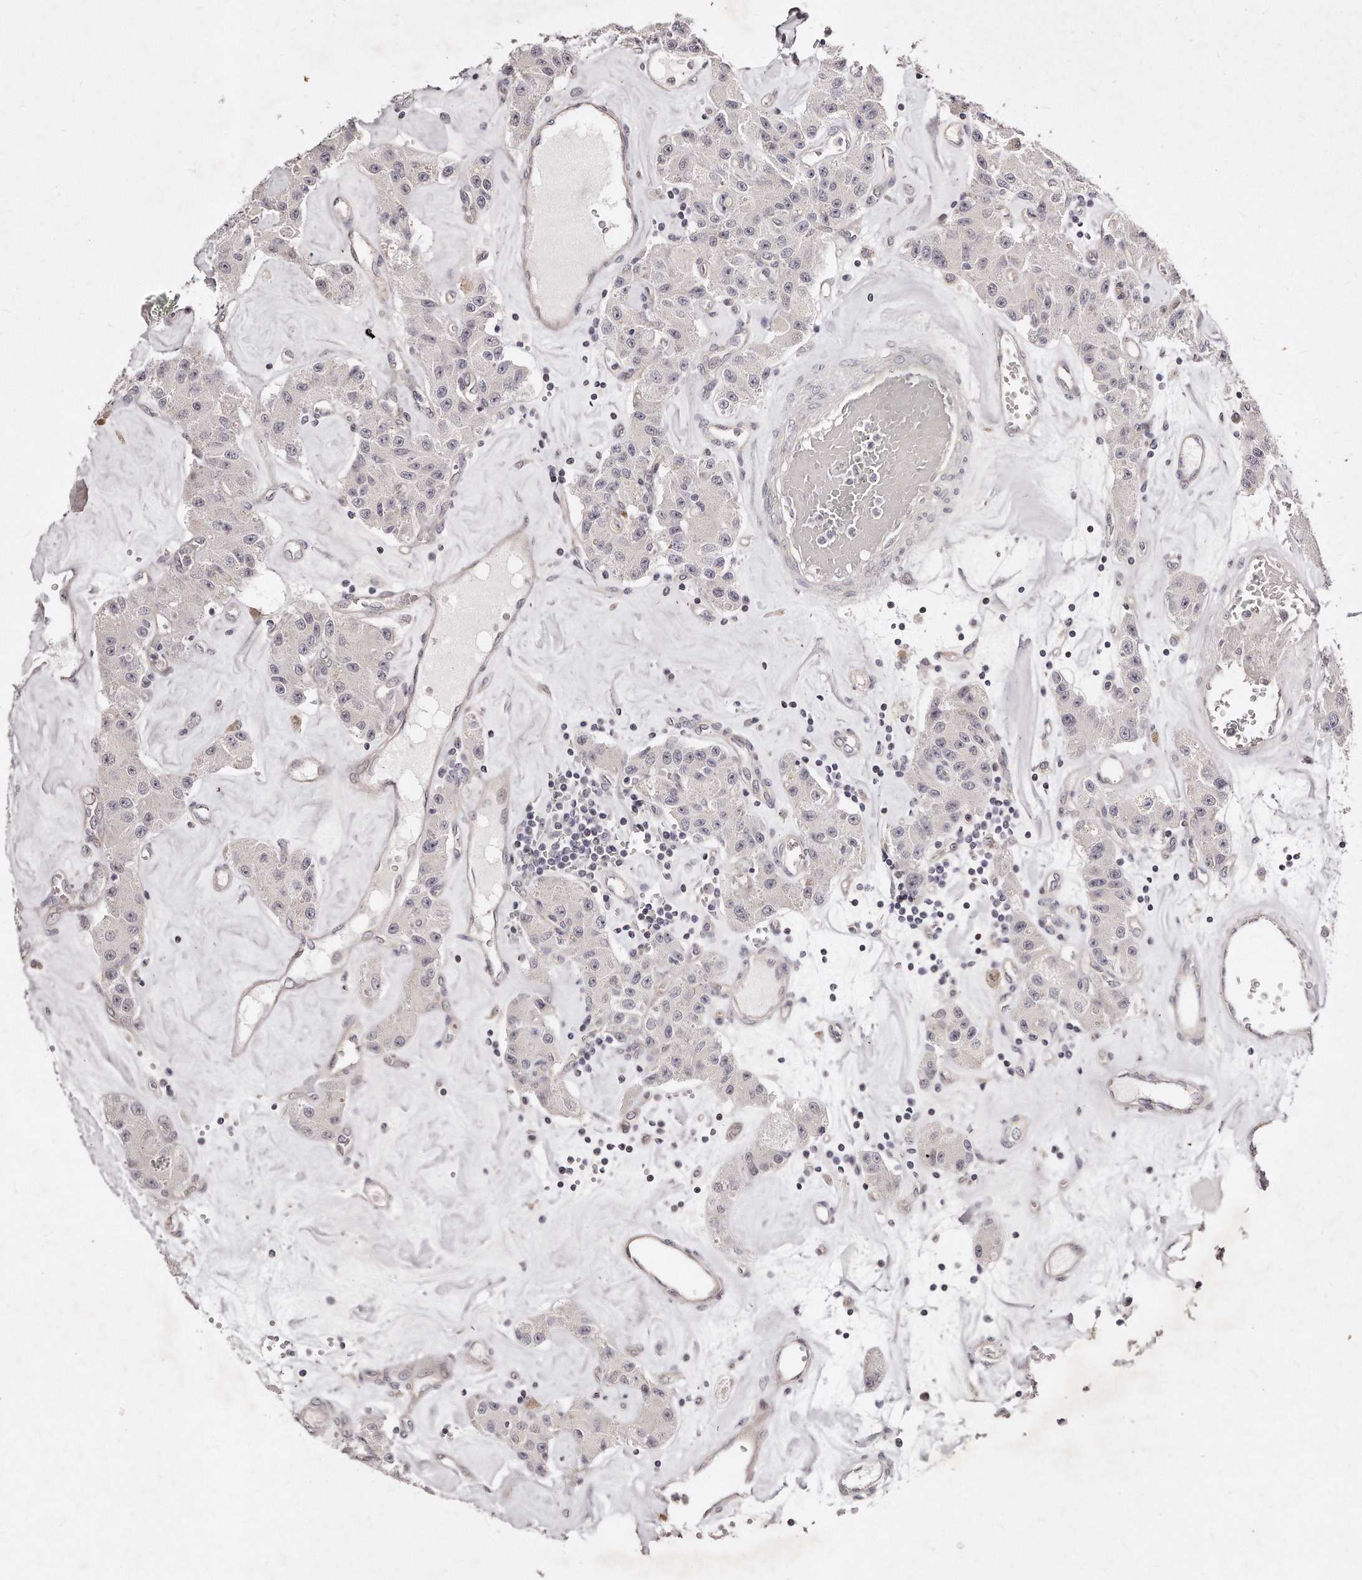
{"staining": {"intensity": "negative", "quantity": "none", "location": "none"}, "tissue": "carcinoid", "cell_type": "Tumor cells", "image_type": "cancer", "snomed": [{"axis": "morphology", "description": "Carcinoid, malignant, NOS"}, {"axis": "topography", "description": "Pancreas"}], "caption": "A high-resolution image shows immunohistochemistry (IHC) staining of carcinoid, which reveals no significant expression in tumor cells.", "gene": "CASZ1", "patient": {"sex": "male", "age": 41}}